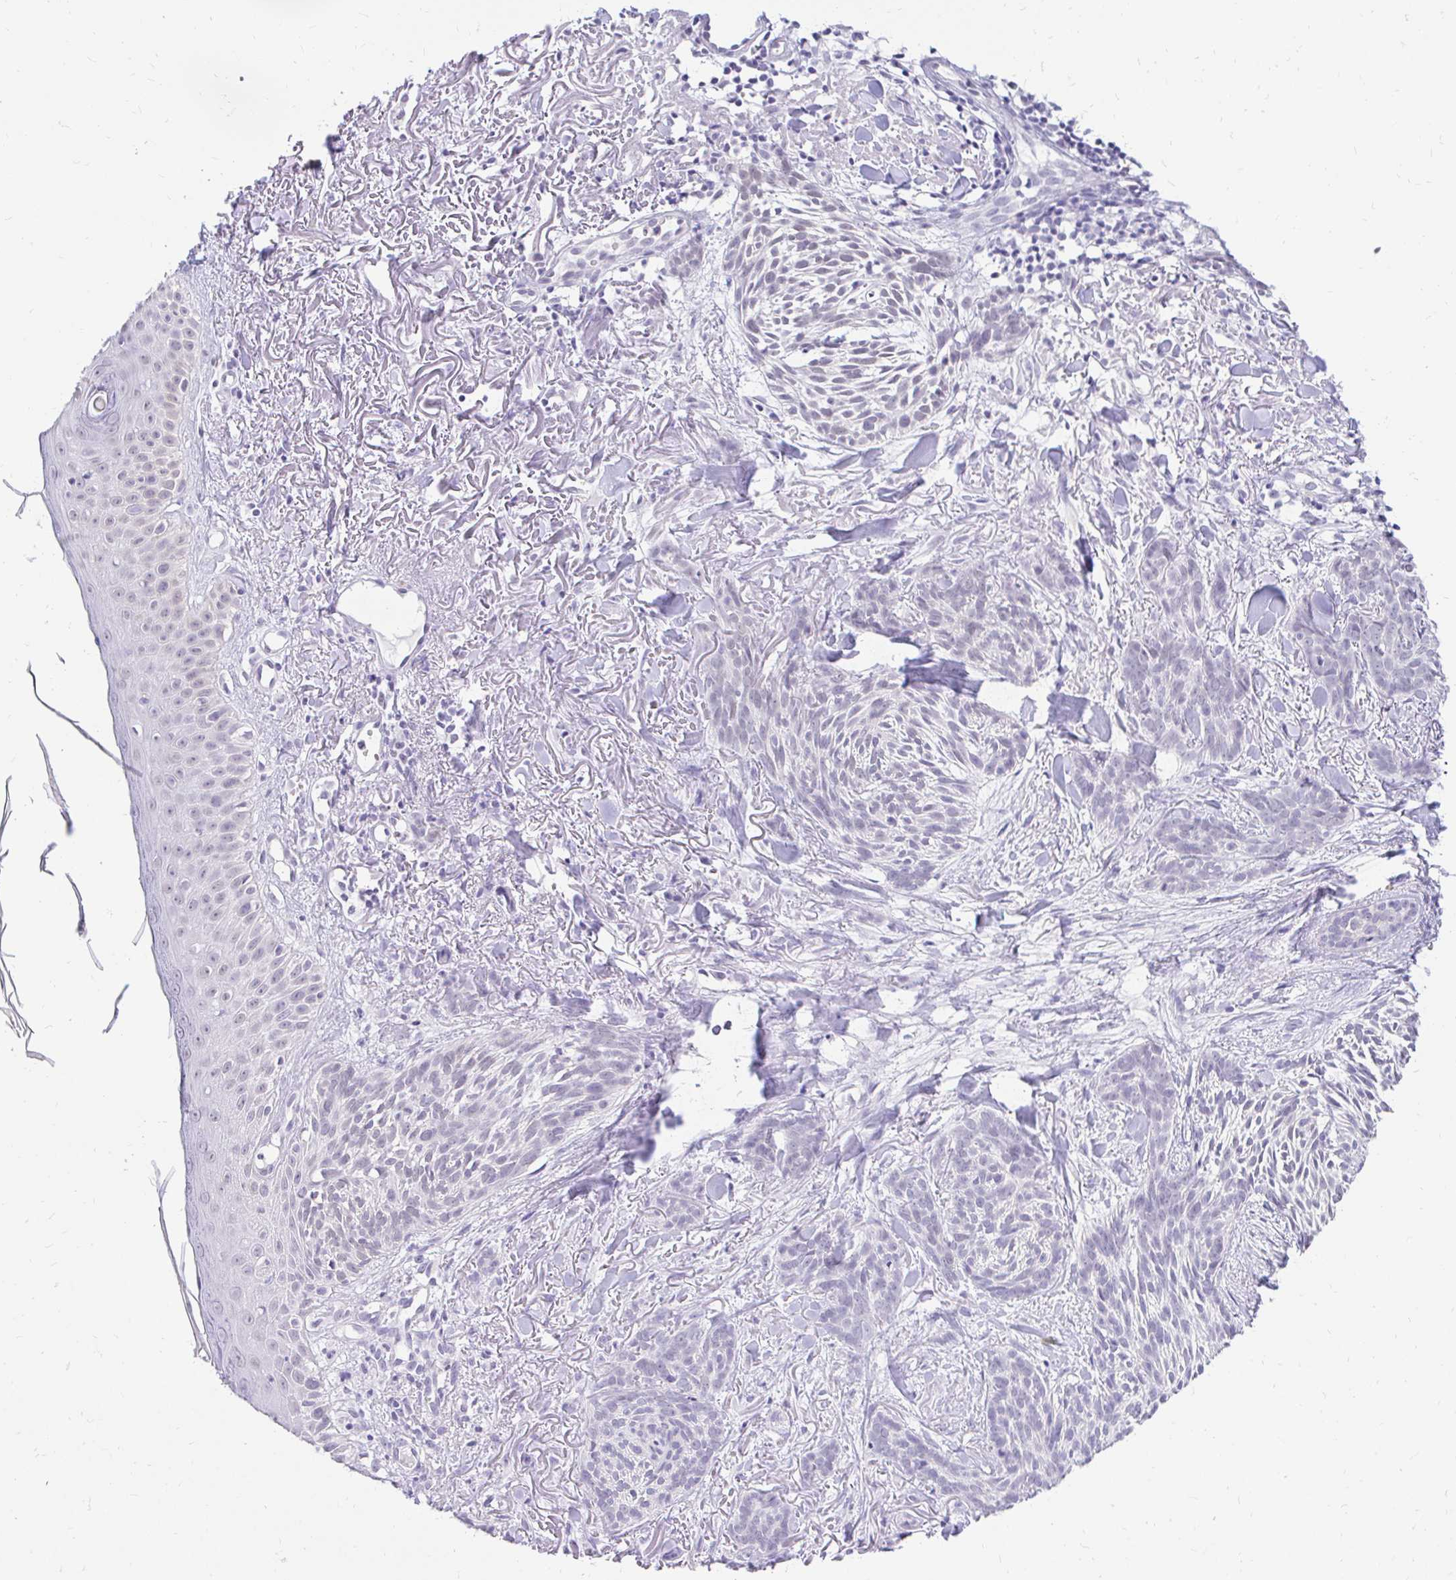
{"staining": {"intensity": "negative", "quantity": "none", "location": "none"}, "tissue": "skin cancer", "cell_type": "Tumor cells", "image_type": "cancer", "snomed": [{"axis": "morphology", "description": "Basal cell carcinoma"}, {"axis": "topography", "description": "Skin"}], "caption": "Protein analysis of basal cell carcinoma (skin) reveals no significant staining in tumor cells.", "gene": "FATE1", "patient": {"sex": "female", "age": 78}}